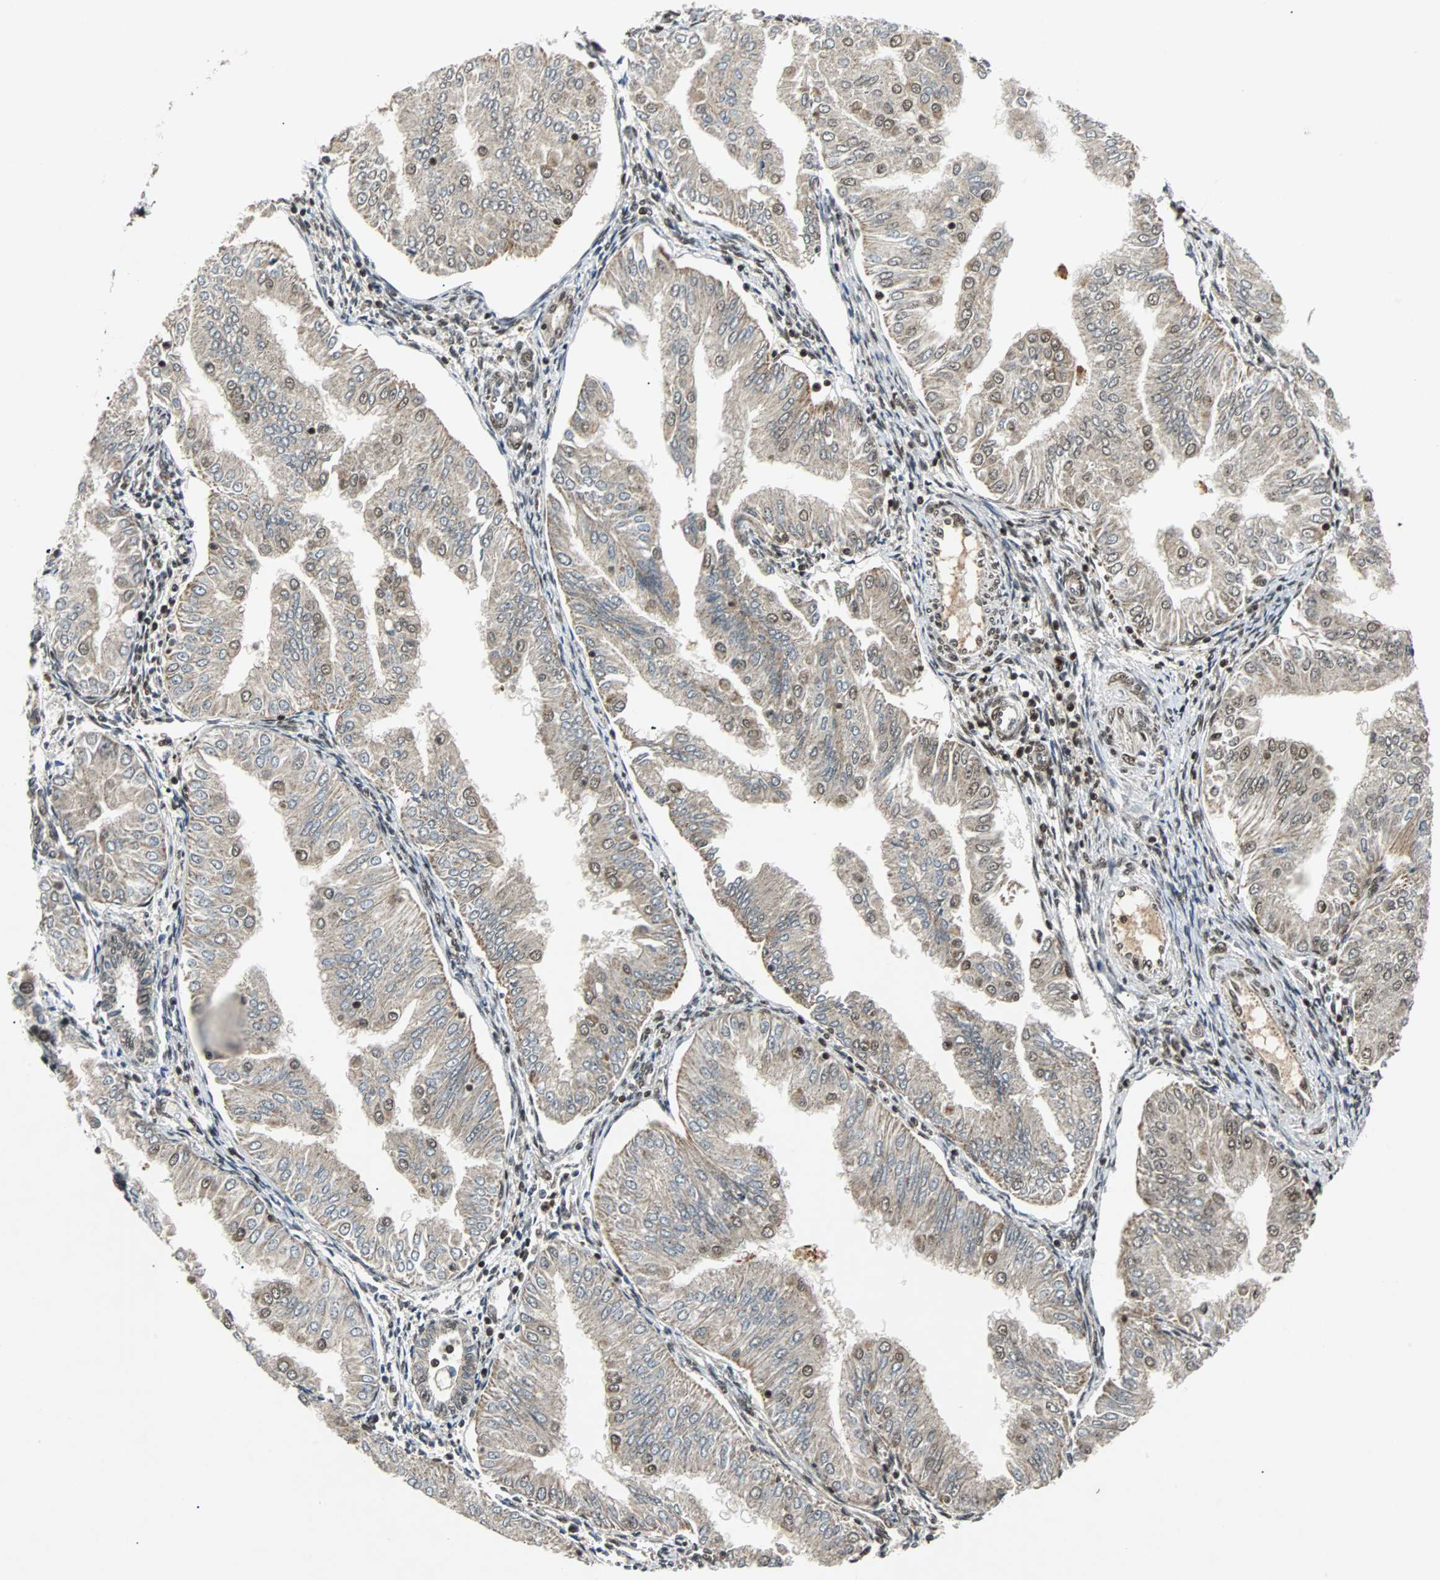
{"staining": {"intensity": "moderate", "quantity": "<25%", "location": "nuclear"}, "tissue": "endometrial cancer", "cell_type": "Tumor cells", "image_type": "cancer", "snomed": [{"axis": "morphology", "description": "Adenocarcinoma, NOS"}, {"axis": "topography", "description": "Endometrium"}], "caption": "Endometrial adenocarcinoma stained with DAB immunohistochemistry (IHC) reveals low levels of moderate nuclear staining in about <25% of tumor cells.", "gene": "TAF5", "patient": {"sex": "female", "age": 53}}